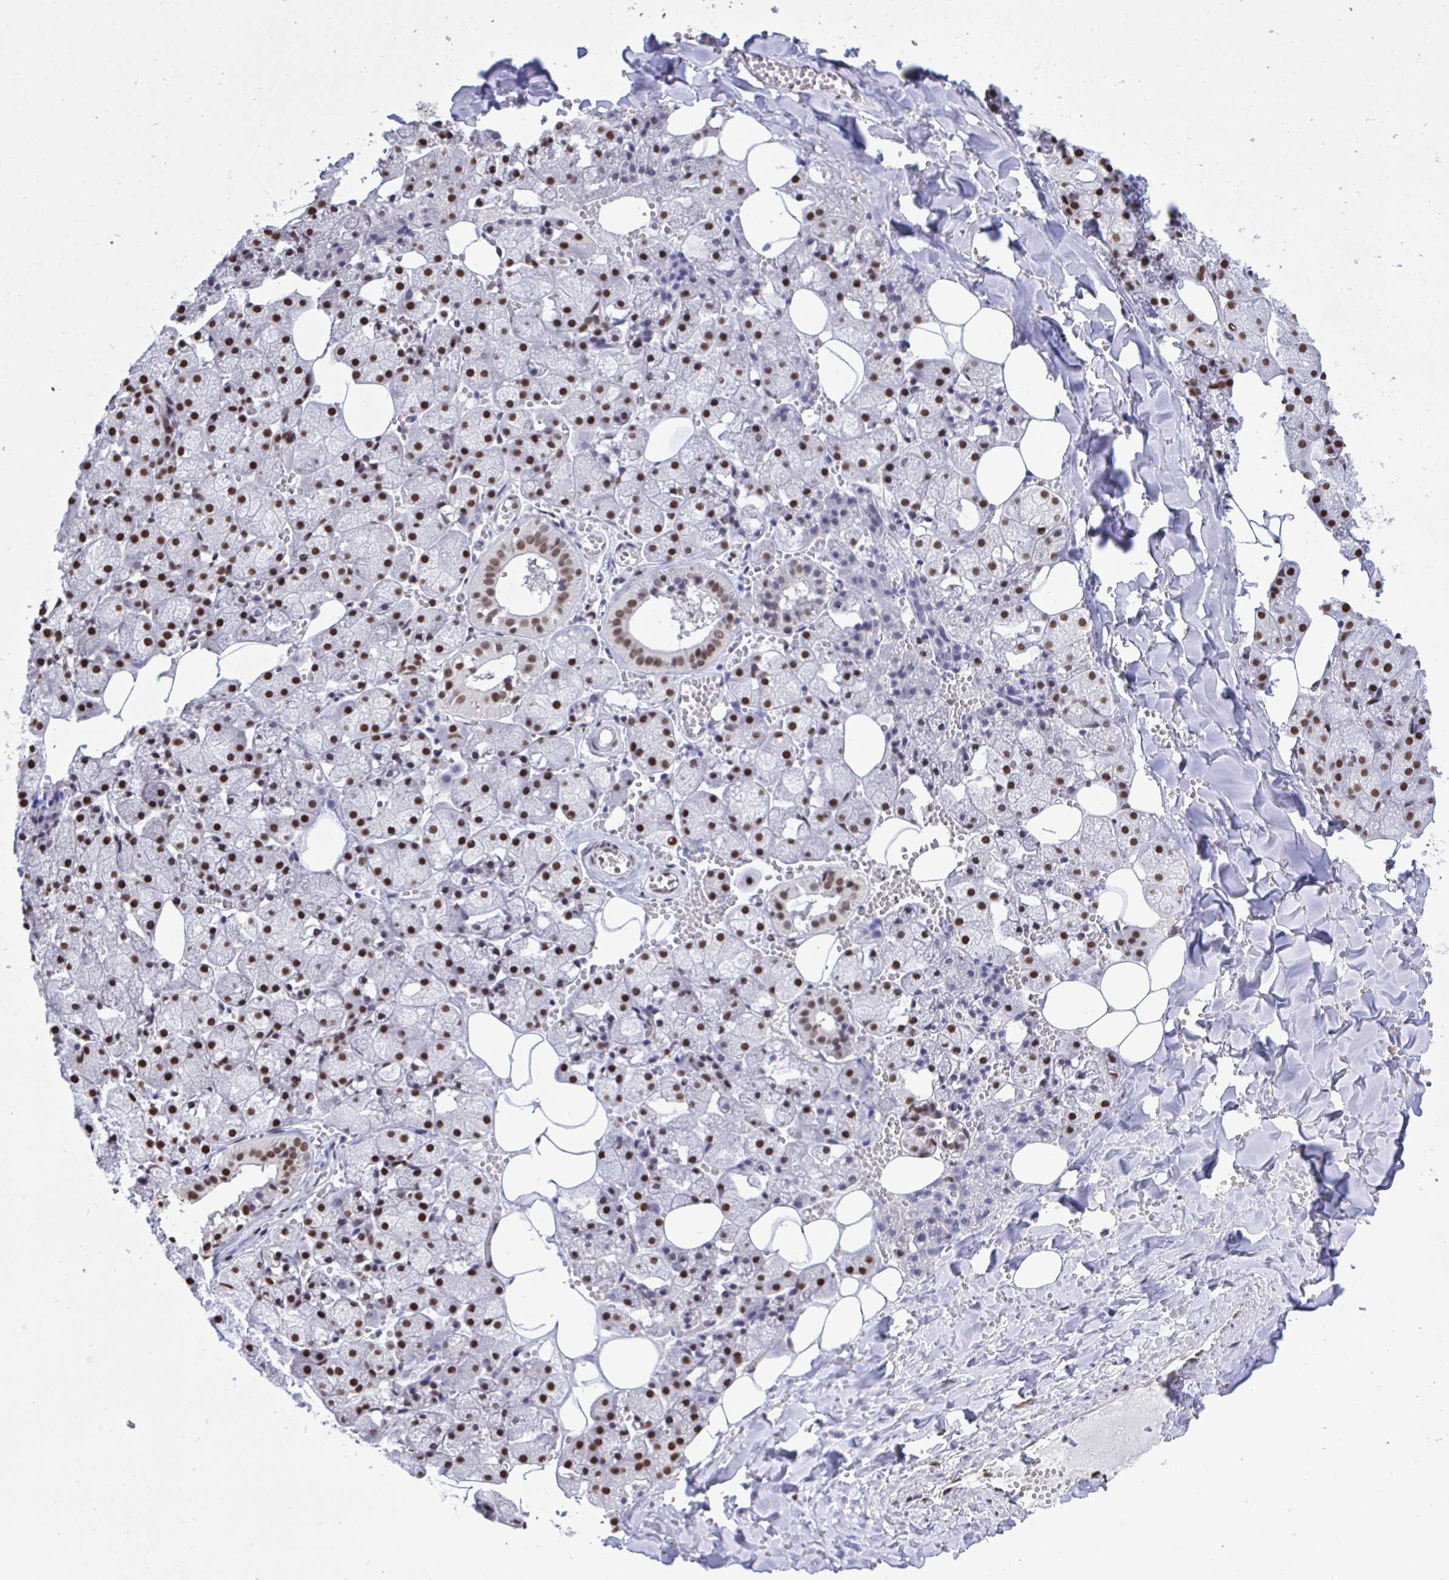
{"staining": {"intensity": "strong", "quantity": ">75%", "location": "nuclear"}, "tissue": "salivary gland", "cell_type": "Glandular cells", "image_type": "normal", "snomed": [{"axis": "morphology", "description": "Normal tissue, NOS"}, {"axis": "topography", "description": "Salivary gland"}, {"axis": "topography", "description": "Peripheral nerve tissue"}], "caption": "A brown stain shows strong nuclear expression of a protein in glandular cells of benign human salivary gland. (IHC, brightfield microscopy, high magnification).", "gene": "HNRNPDL", "patient": {"sex": "male", "age": 38}}